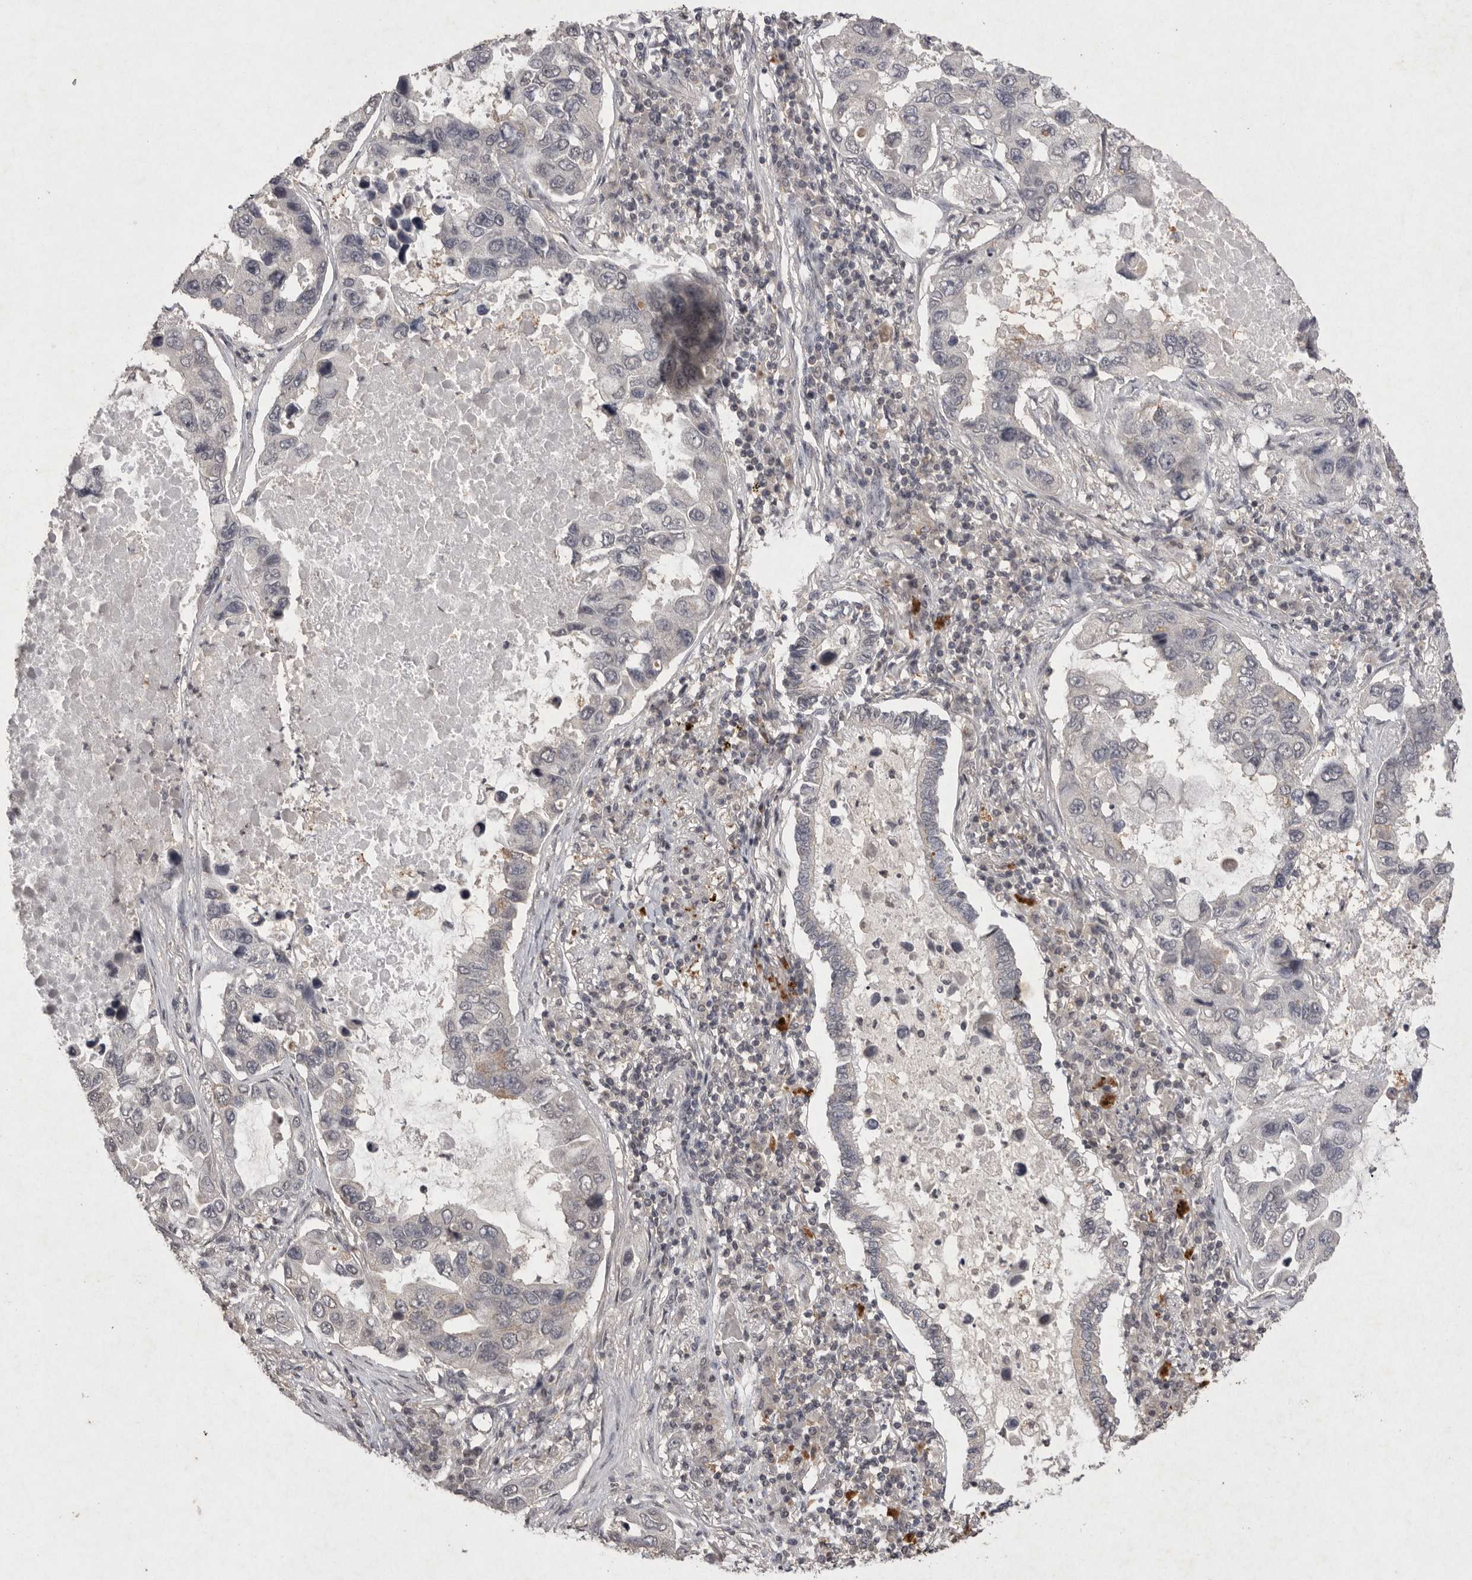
{"staining": {"intensity": "negative", "quantity": "none", "location": "none"}, "tissue": "lung cancer", "cell_type": "Tumor cells", "image_type": "cancer", "snomed": [{"axis": "morphology", "description": "Adenocarcinoma, NOS"}, {"axis": "topography", "description": "Lung"}], "caption": "Adenocarcinoma (lung) stained for a protein using IHC displays no positivity tumor cells.", "gene": "APLNR", "patient": {"sex": "male", "age": 64}}